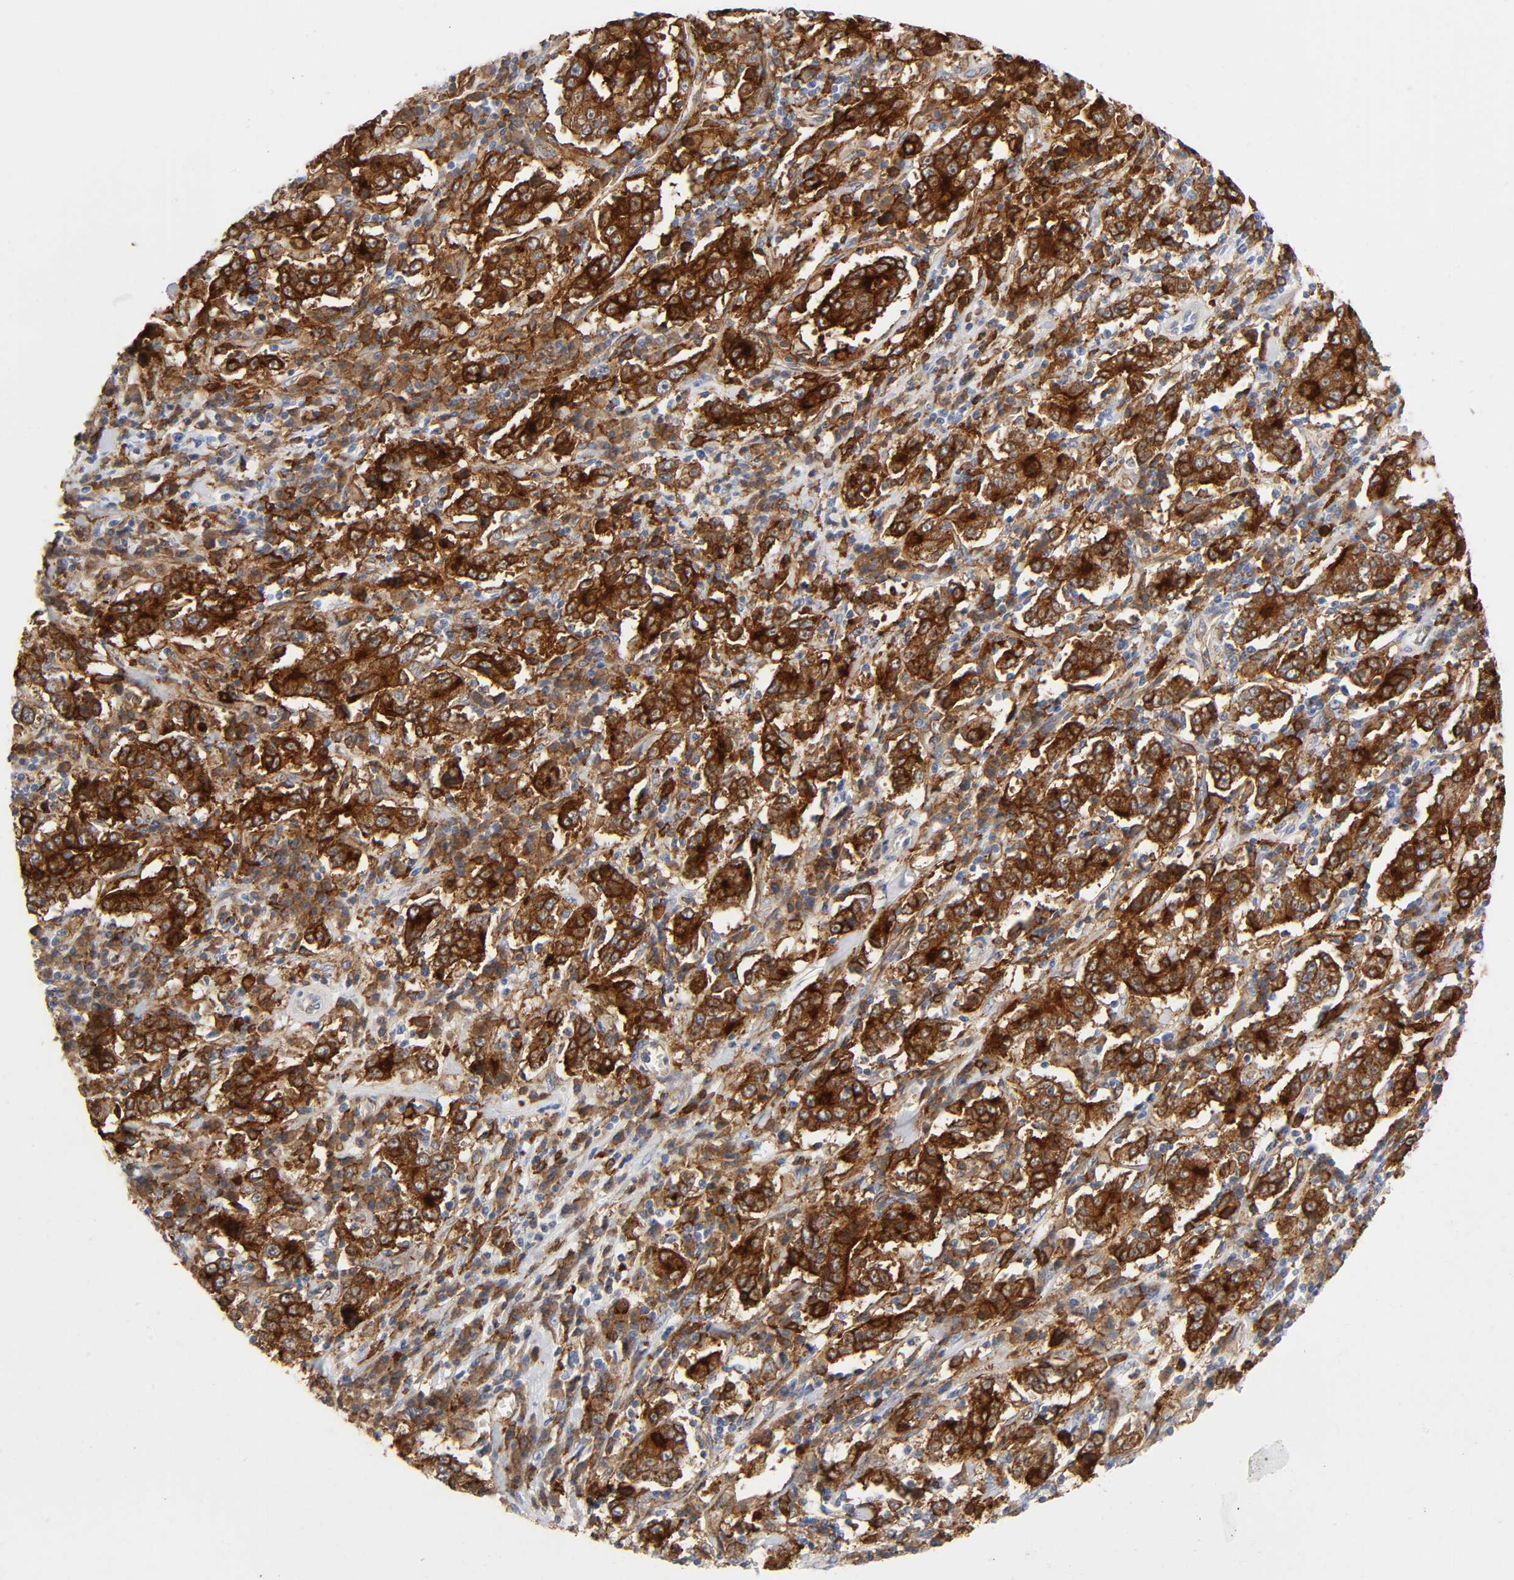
{"staining": {"intensity": "strong", "quantity": ">75%", "location": "cytoplasmic/membranous"}, "tissue": "stomach cancer", "cell_type": "Tumor cells", "image_type": "cancer", "snomed": [{"axis": "morphology", "description": "Normal tissue, NOS"}, {"axis": "morphology", "description": "Adenocarcinoma, NOS"}, {"axis": "topography", "description": "Stomach, upper"}, {"axis": "topography", "description": "Stomach"}], "caption": "Immunohistochemistry micrograph of neoplastic tissue: human stomach cancer (adenocarcinoma) stained using immunohistochemistry reveals high levels of strong protein expression localized specifically in the cytoplasmic/membranous of tumor cells, appearing as a cytoplasmic/membranous brown color.", "gene": "LYN", "patient": {"sex": "male", "age": 59}}